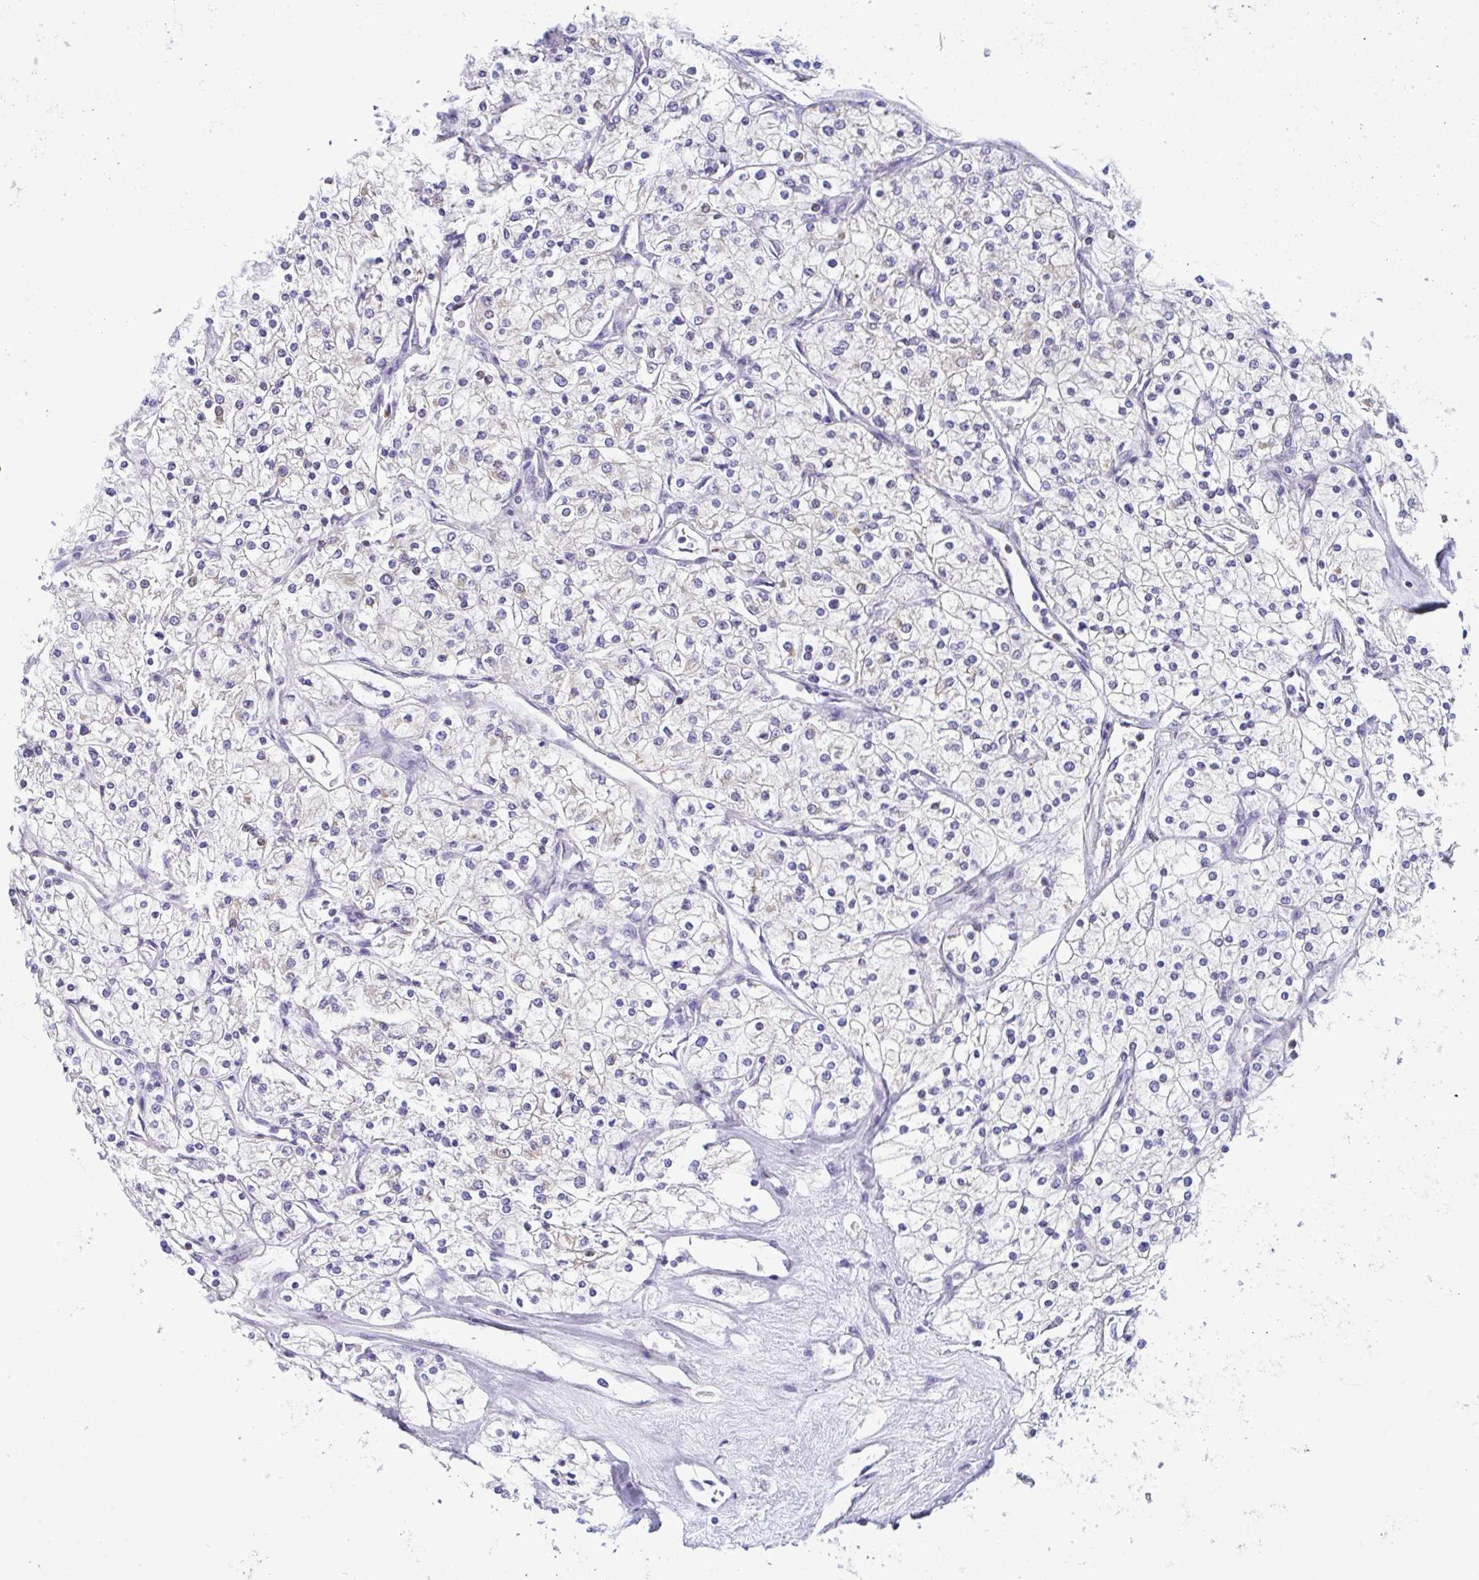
{"staining": {"intensity": "negative", "quantity": "none", "location": "none"}, "tissue": "renal cancer", "cell_type": "Tumor cells", "image_type": "cancer", "snomed": [{"axis": "morphology", "description": "Adenocarcinoma, NOS"}, {"axis": "topography", "description": "Kidney"}], "caption": "A high-resolution histopathology image shows immunohistochemistry staining of adenocarcinoma (renal), which displays no significant positivity in tumor cells.", "gene": "MGAM2", "patient": {"sex": "male", "age": 80}}